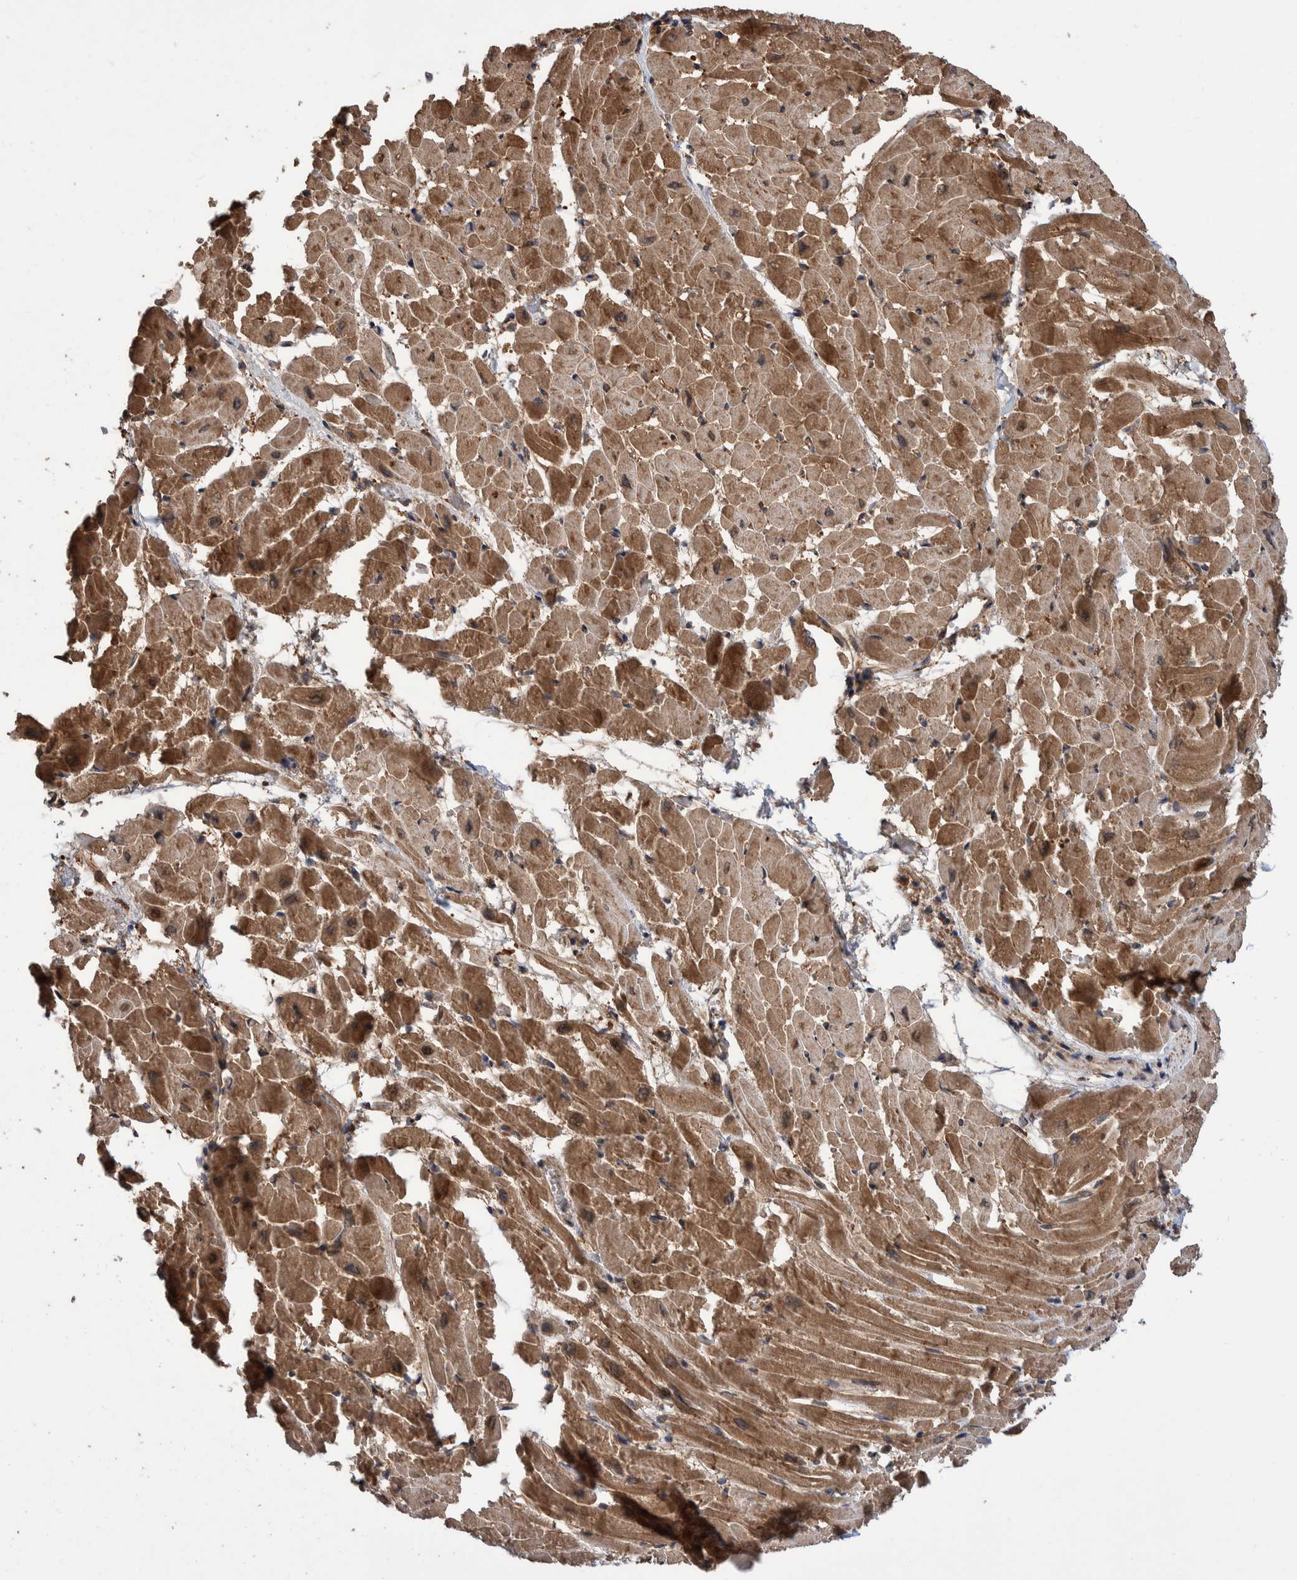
{"staining": {"intensity": "moderate", "quantity": ">75%", "location": "cytoplasmic/membranous"}, "tissue": "heart muscle", "cell_type": "Cardiomyocytes", "image_type": "normal", "snomed": [{"axis": "morphology", "description": "Normal tissue, NOS"}, {"axis": "topography", "description": "Heart"}], "caption": "Immunohistochemical staining of benign heart muscle shows moderate cytoplasmic/membranous protein expression in approximately >75% of cardiomyocytes.", "gene": "VBP1", "patient": {"sex": "male", "age": 45}}